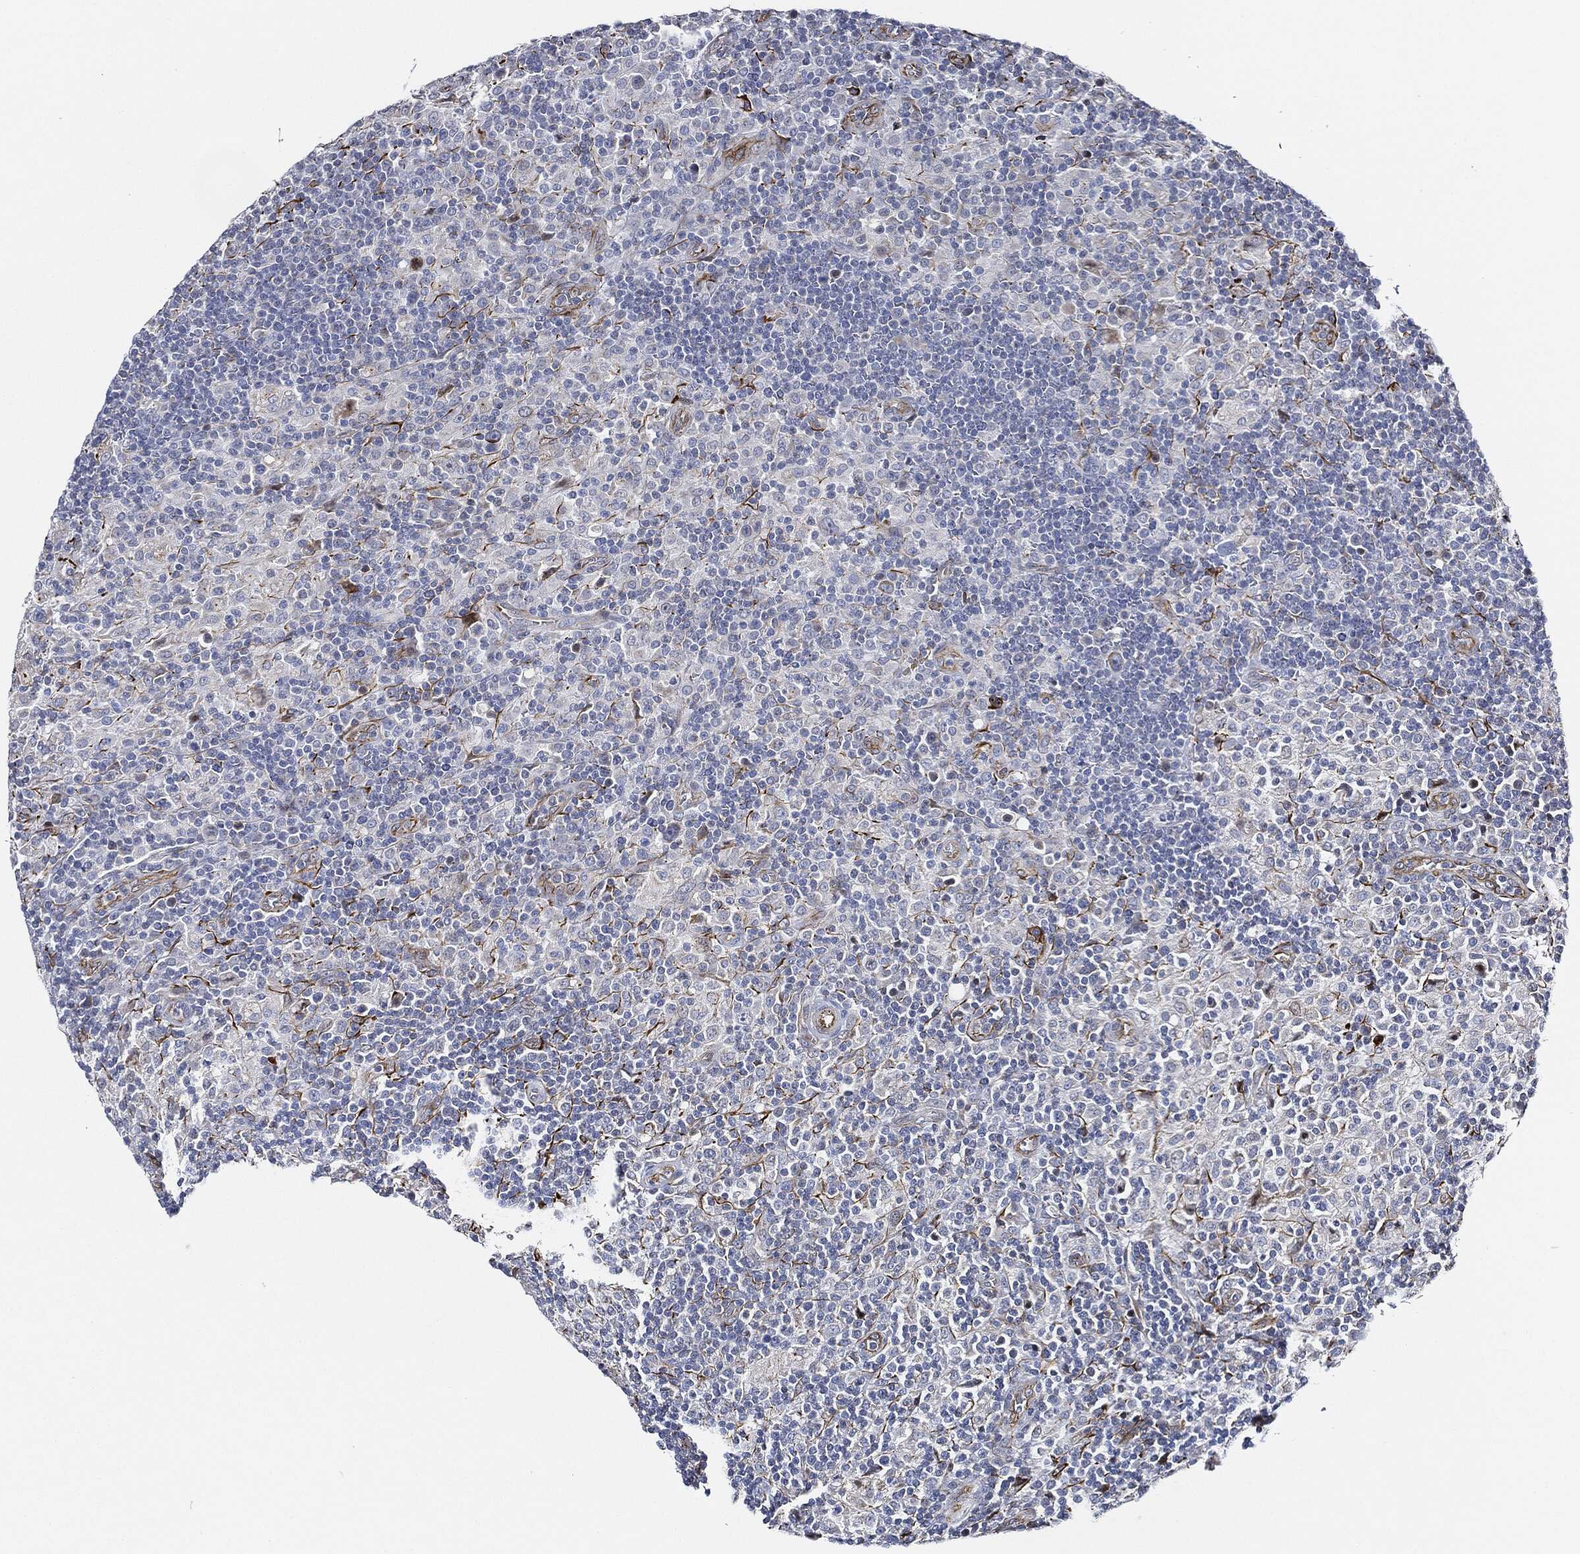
{"staining": {"intensity": "negative", "quantity": "none", "location": "none"}, "tissue": "lymphoma", "cell_type": "Tumor cells", "image_type": "cancer", "snomed": [{"axis": "morphology", "description": "Hodgkin's disease, NOS"}, {"axis": "topography", "description": "Lymph node"}], "caption": "Photomicrograph shows no significant protein staining in tumor cells of Hodgkin's disease.", "gene": "THSD1", "patient": {"sex": "male", "age": 70}}